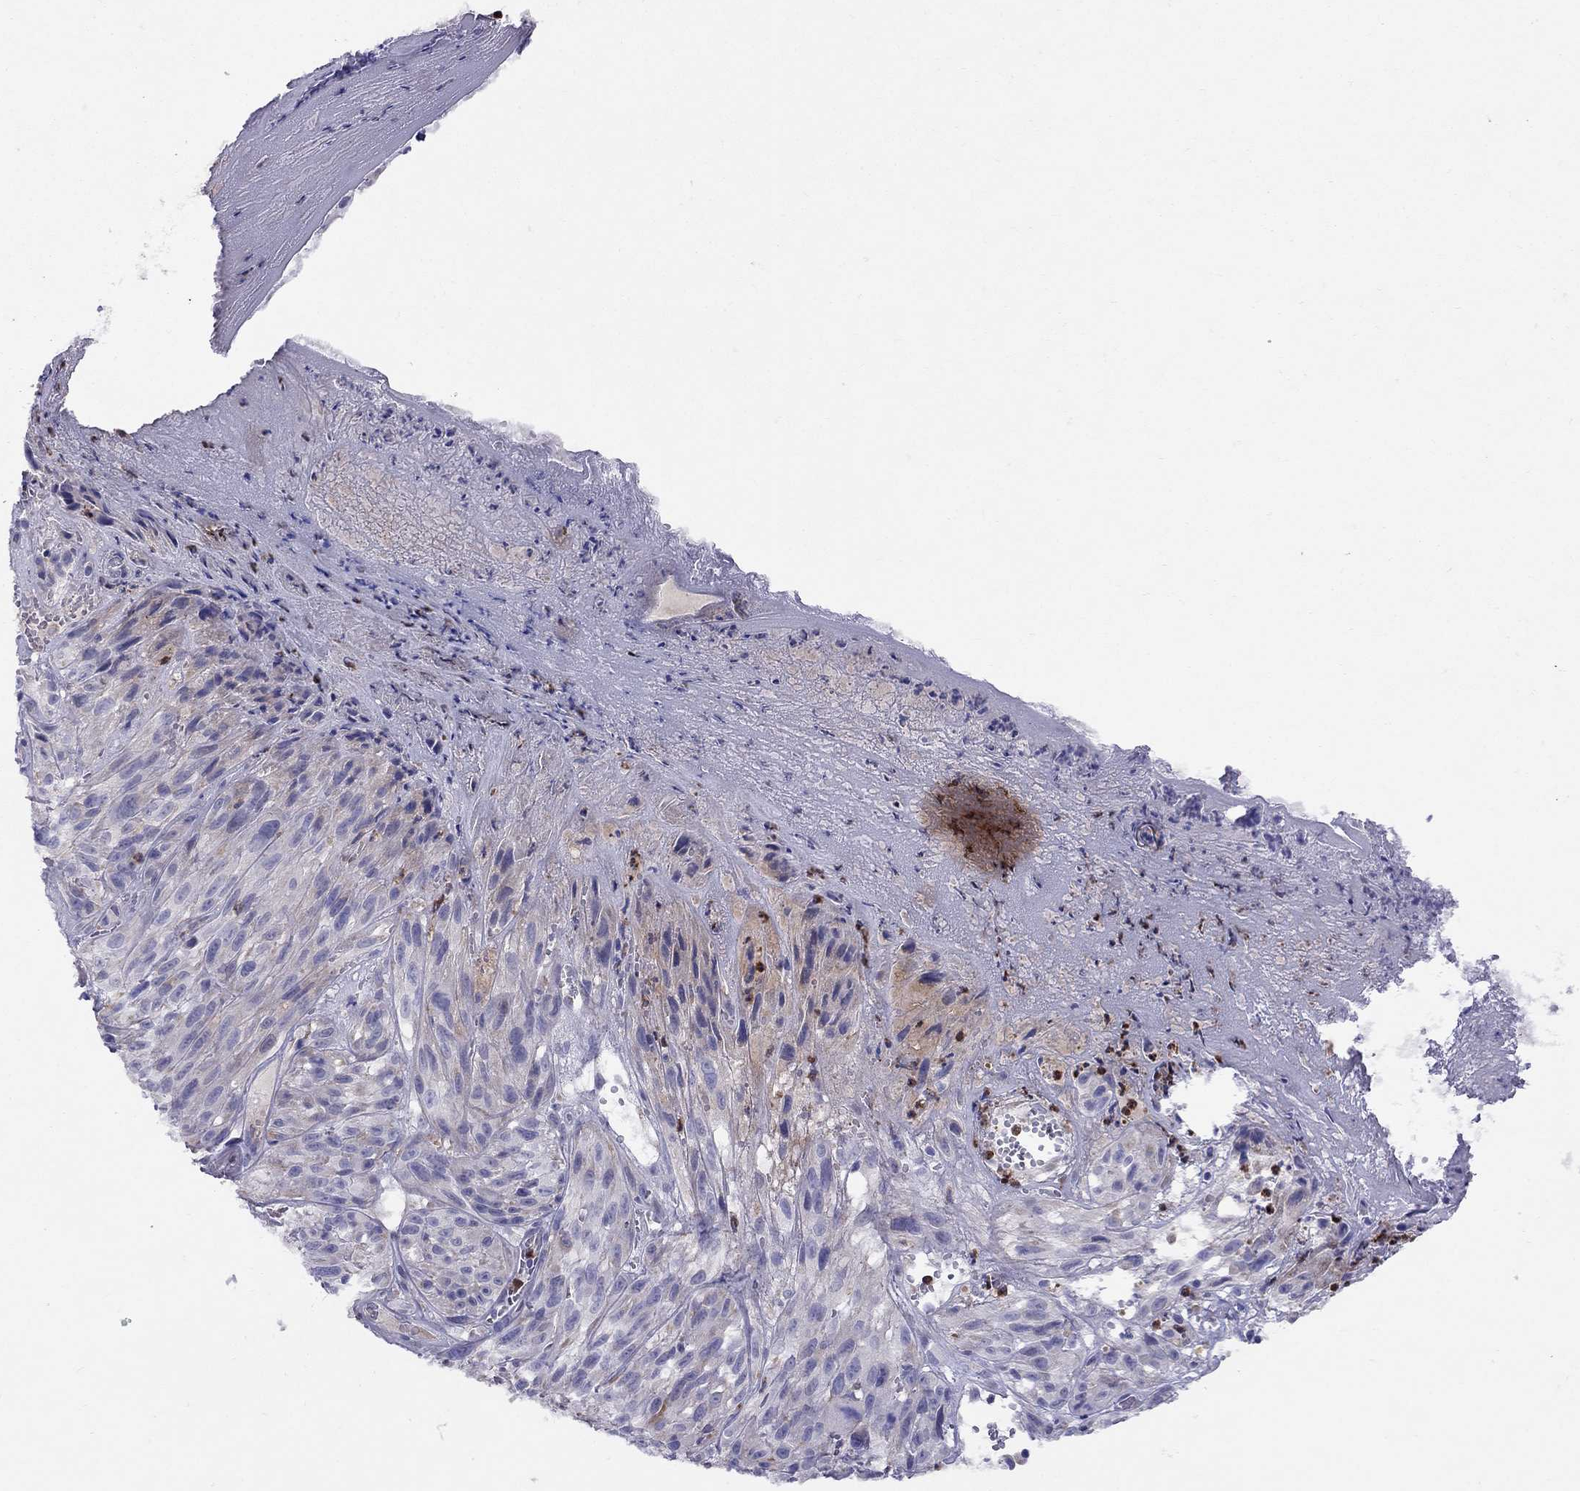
{"staining": {"intensity": "negative", "quantity": "none", "location": "none"}, "tissue": "melanoma", "cell_type": "Tumor cells", "image_type": "cancer", "snomed": [{"axis": "morphology", "description": "Malignant melanoma, NOS"}, {"axis": "topography", "description": "Skin"}], "caption": "Immunohistochemical staining of malignant melanoma reveals no significant positivity in tumor cells.", "gene": "SPINT4", "patient": {"sex": "male", "age": 51}}